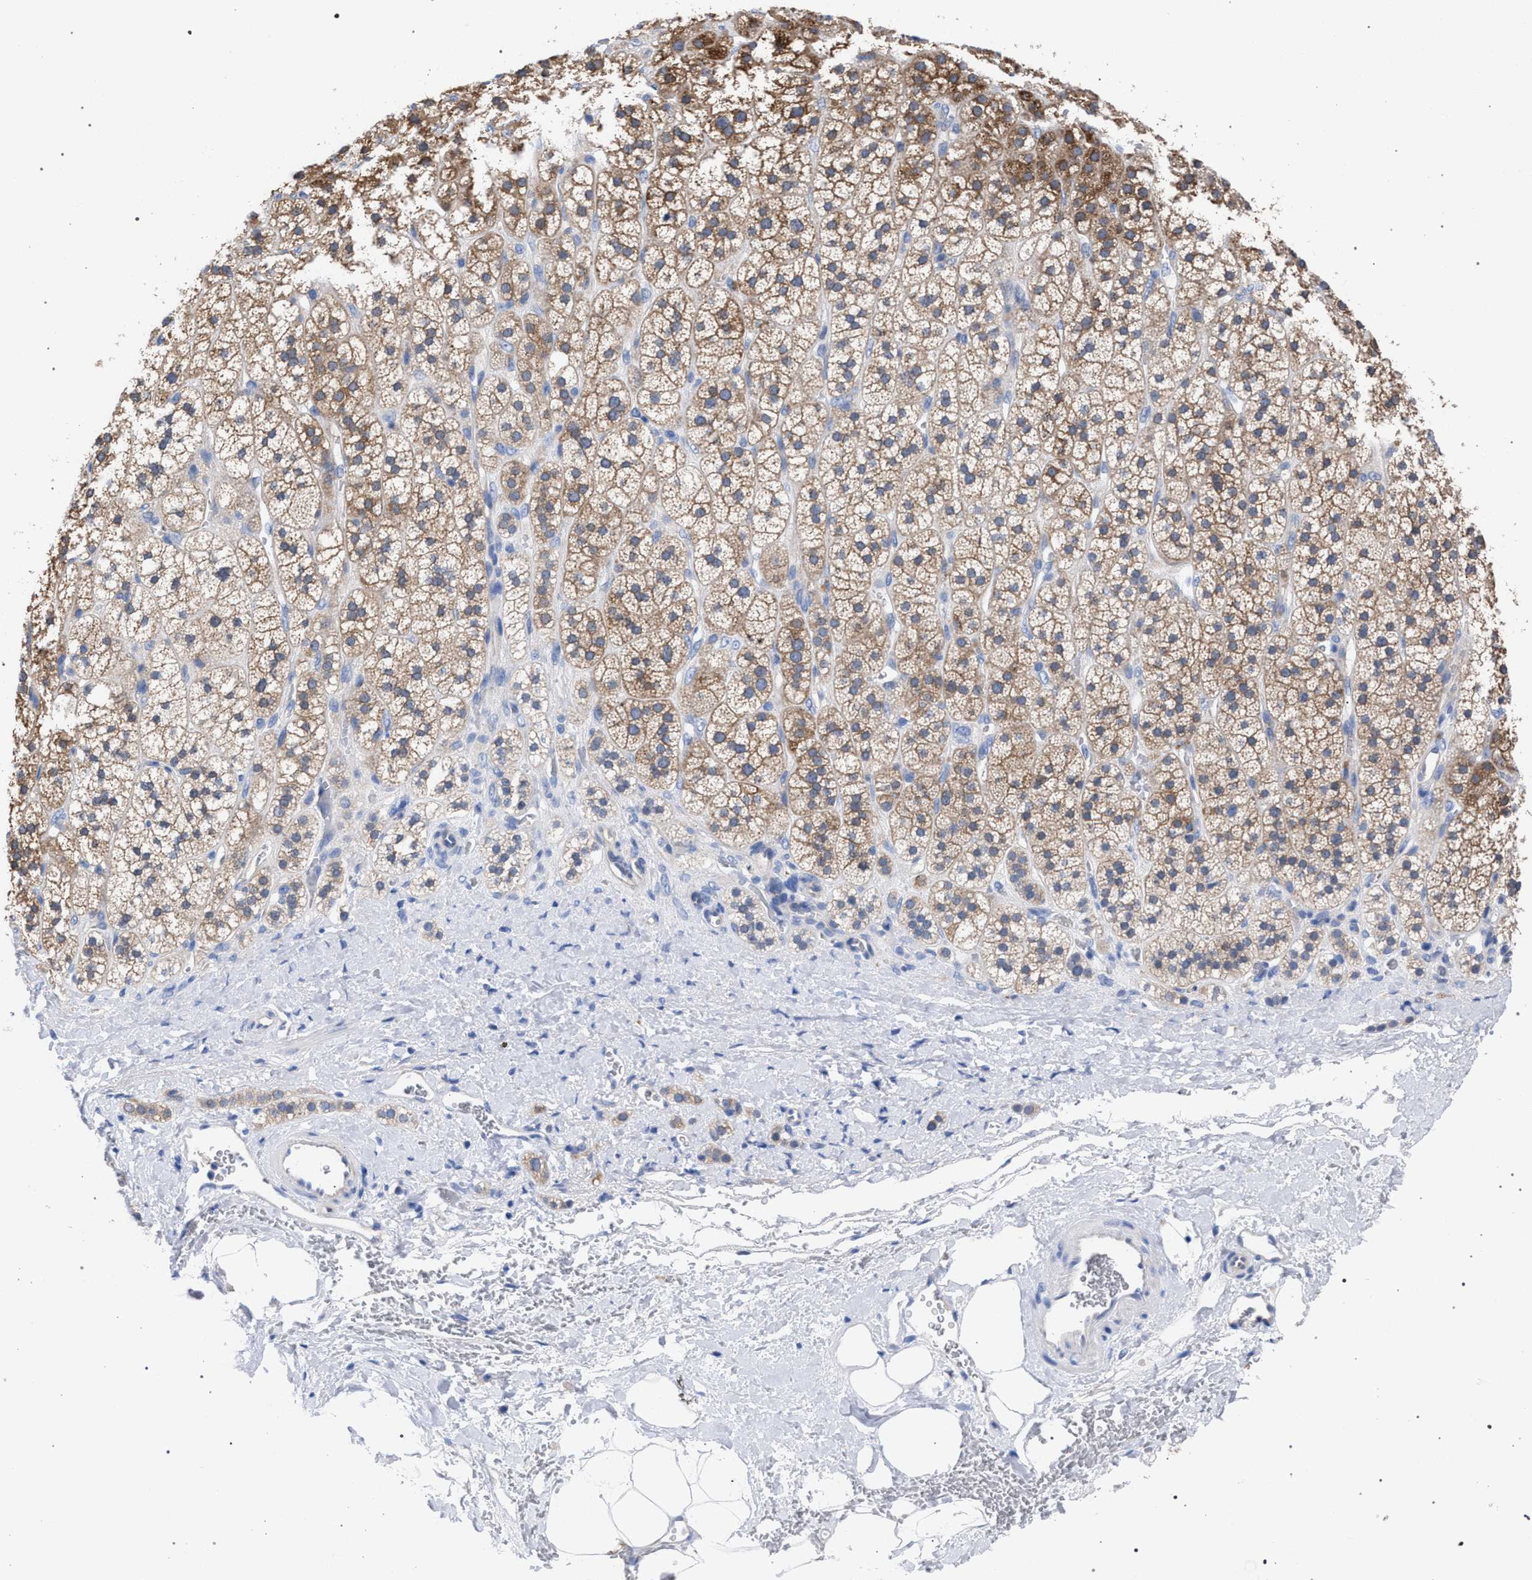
{"staining": {"intensity": "strong", "quantity": ">75%", "location": "cytoplasmic/membranous"}, "tissue": "adrenal gland", "cell_type": "Glandular cells", "image_type": "normal", "snomed": [{"axis": "morphology", "description": "Normal tissue, NOS"}, {"axis": "topography", "description": "Adrenal gland"}], "caption": "Protein staining of unremarkable adrenal gland exhibits strong cytoplasmic/membranous expression in about >75% of glandular cells. The protein is shown in brown color, while the nuclei are stained blue.", "gene": "GMPR", "patient": {"sex": "male", "age": 56}}